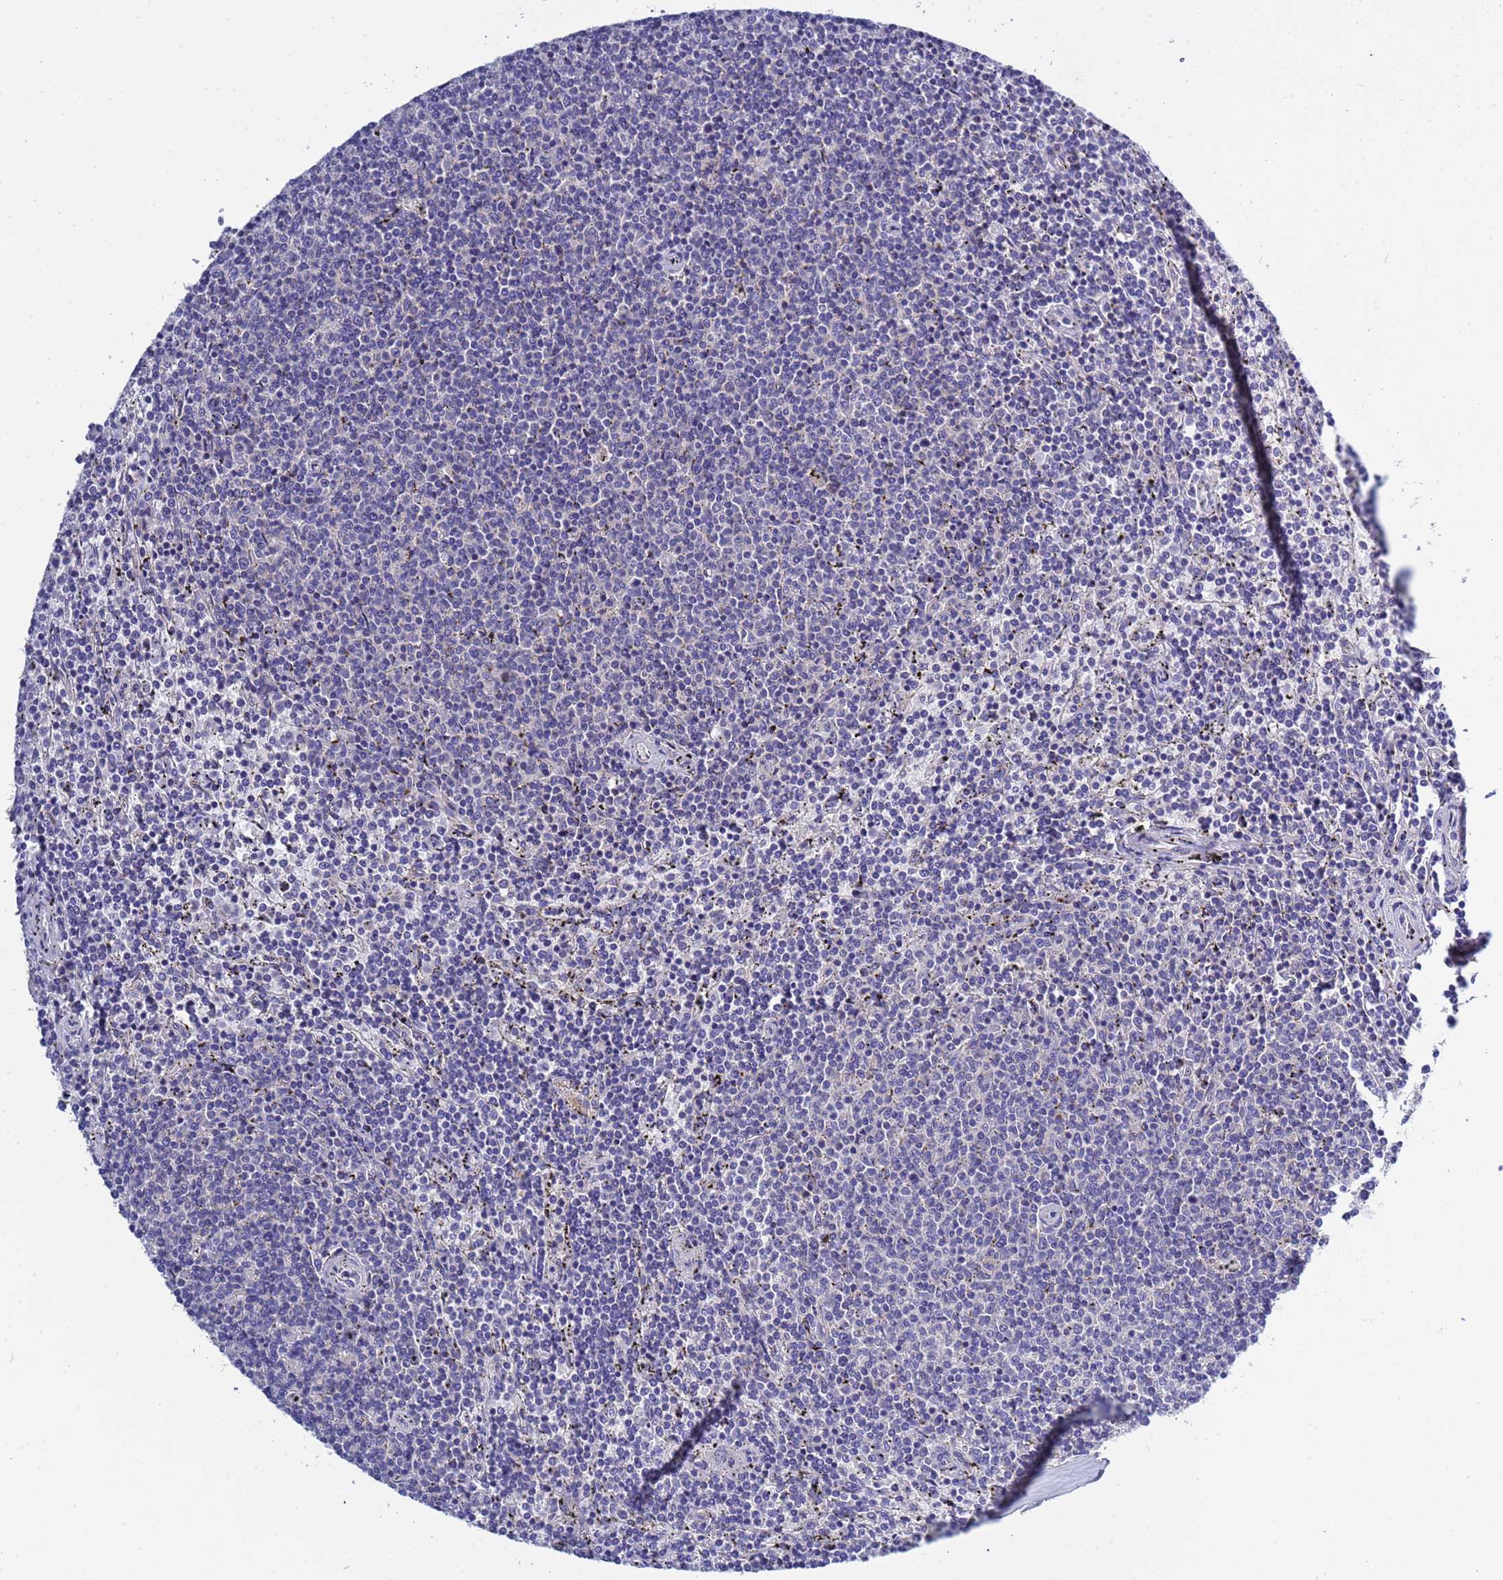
{"staining": {"intensity": "negative", "quantity": "none", "location": "none"}, "tissue": "lymphoma", "cell_type": "Tumor cells", "image_type": "cancer", "snomed": [{"axis": "morphology", "description": "Malignant lymphoma, non-Hodgkin's type, Low grade"}, {"axis": "topography", "description": "Spleen"}], "caption": "Photomicrograph shows no significant protein positivity in tumor cells of low-grade malignant lymphoma, non-Hodgkin's type.", "gene": "RC3H2", "patient": {"sex": "female", "age": 50}}